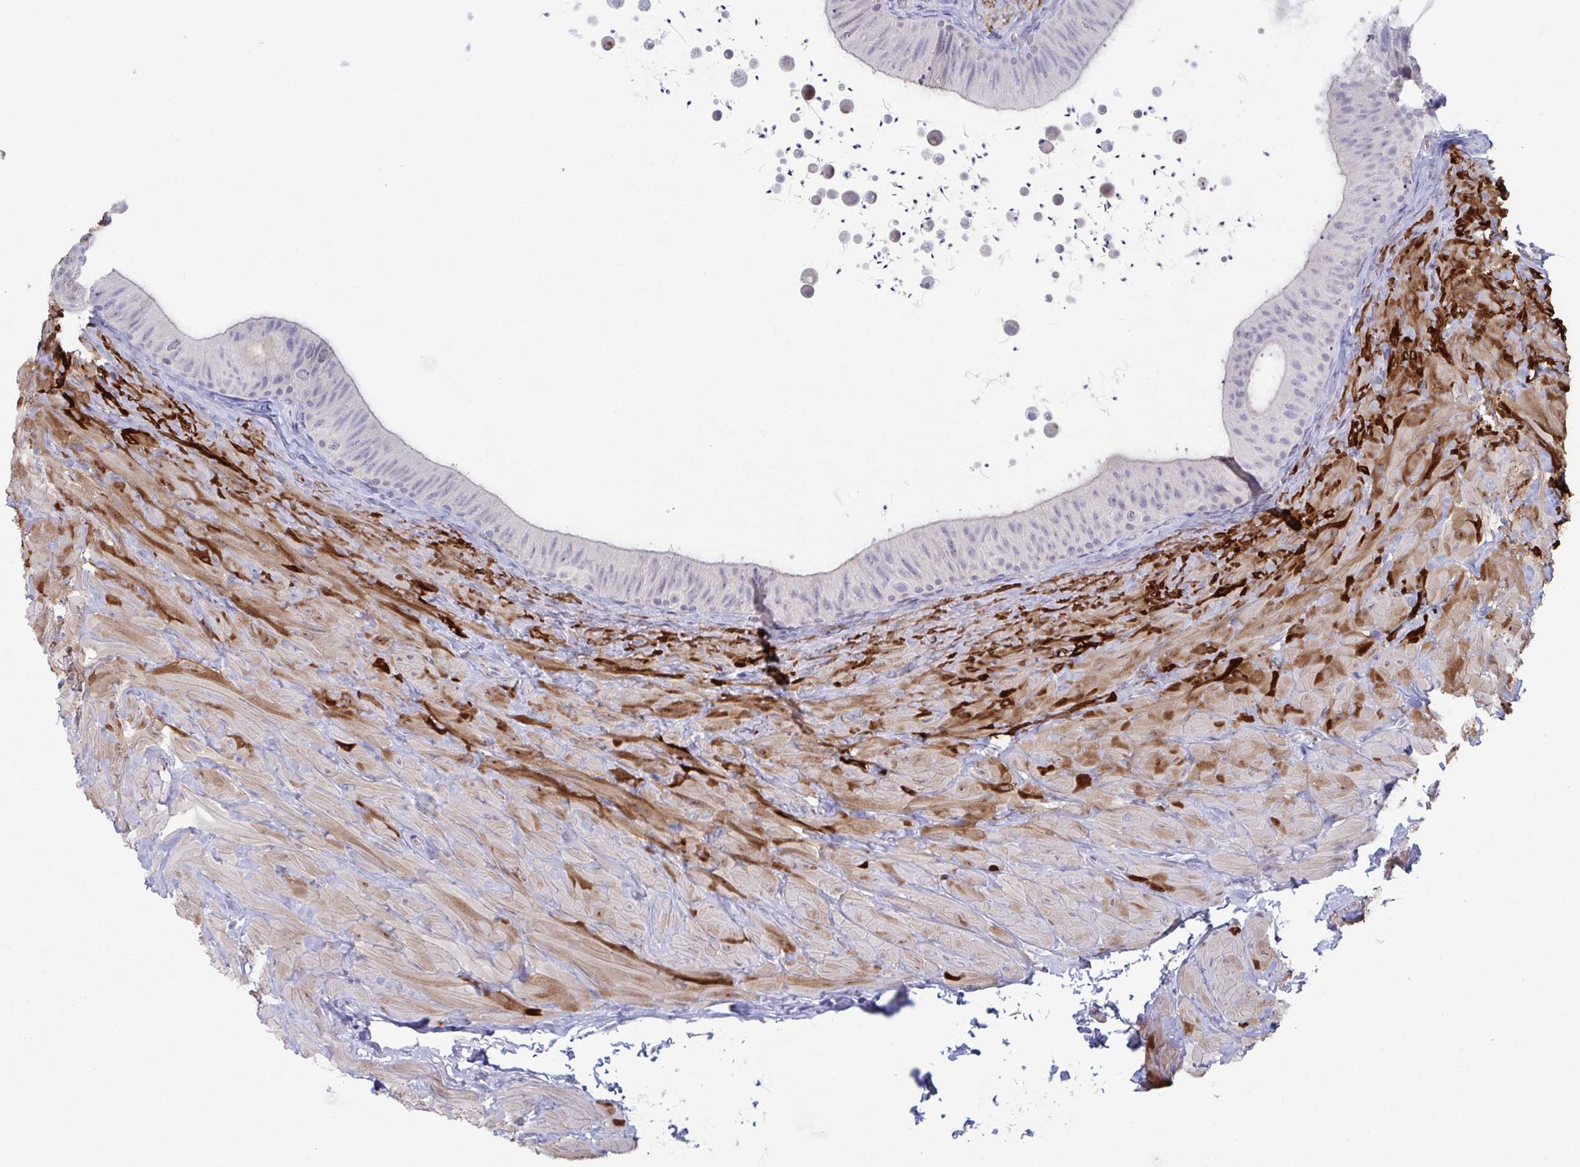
{"staining": {"intensity": "negative", "quantity": "none", "location": "none"}, "tissue": "epididymis", "cell_type": "Glandular cells", "image_type": "normal", "snomed": [{"axis": "morphology", "description": "Normal tissue, NOS"}, {"axis": "topography", "description": "Epididymis, spermatic cord, NOS"}, {"axis": "topography", "description": "Epididymis"}], "caption": "IHC micrograph of normal epididymis: epididymis stained with DAB (3,3'-diaminobenzidine) exhibits no significant protein expression in glandular cells.", "gene": "STK26", "patient": {"sex": "male", "age": 31}}